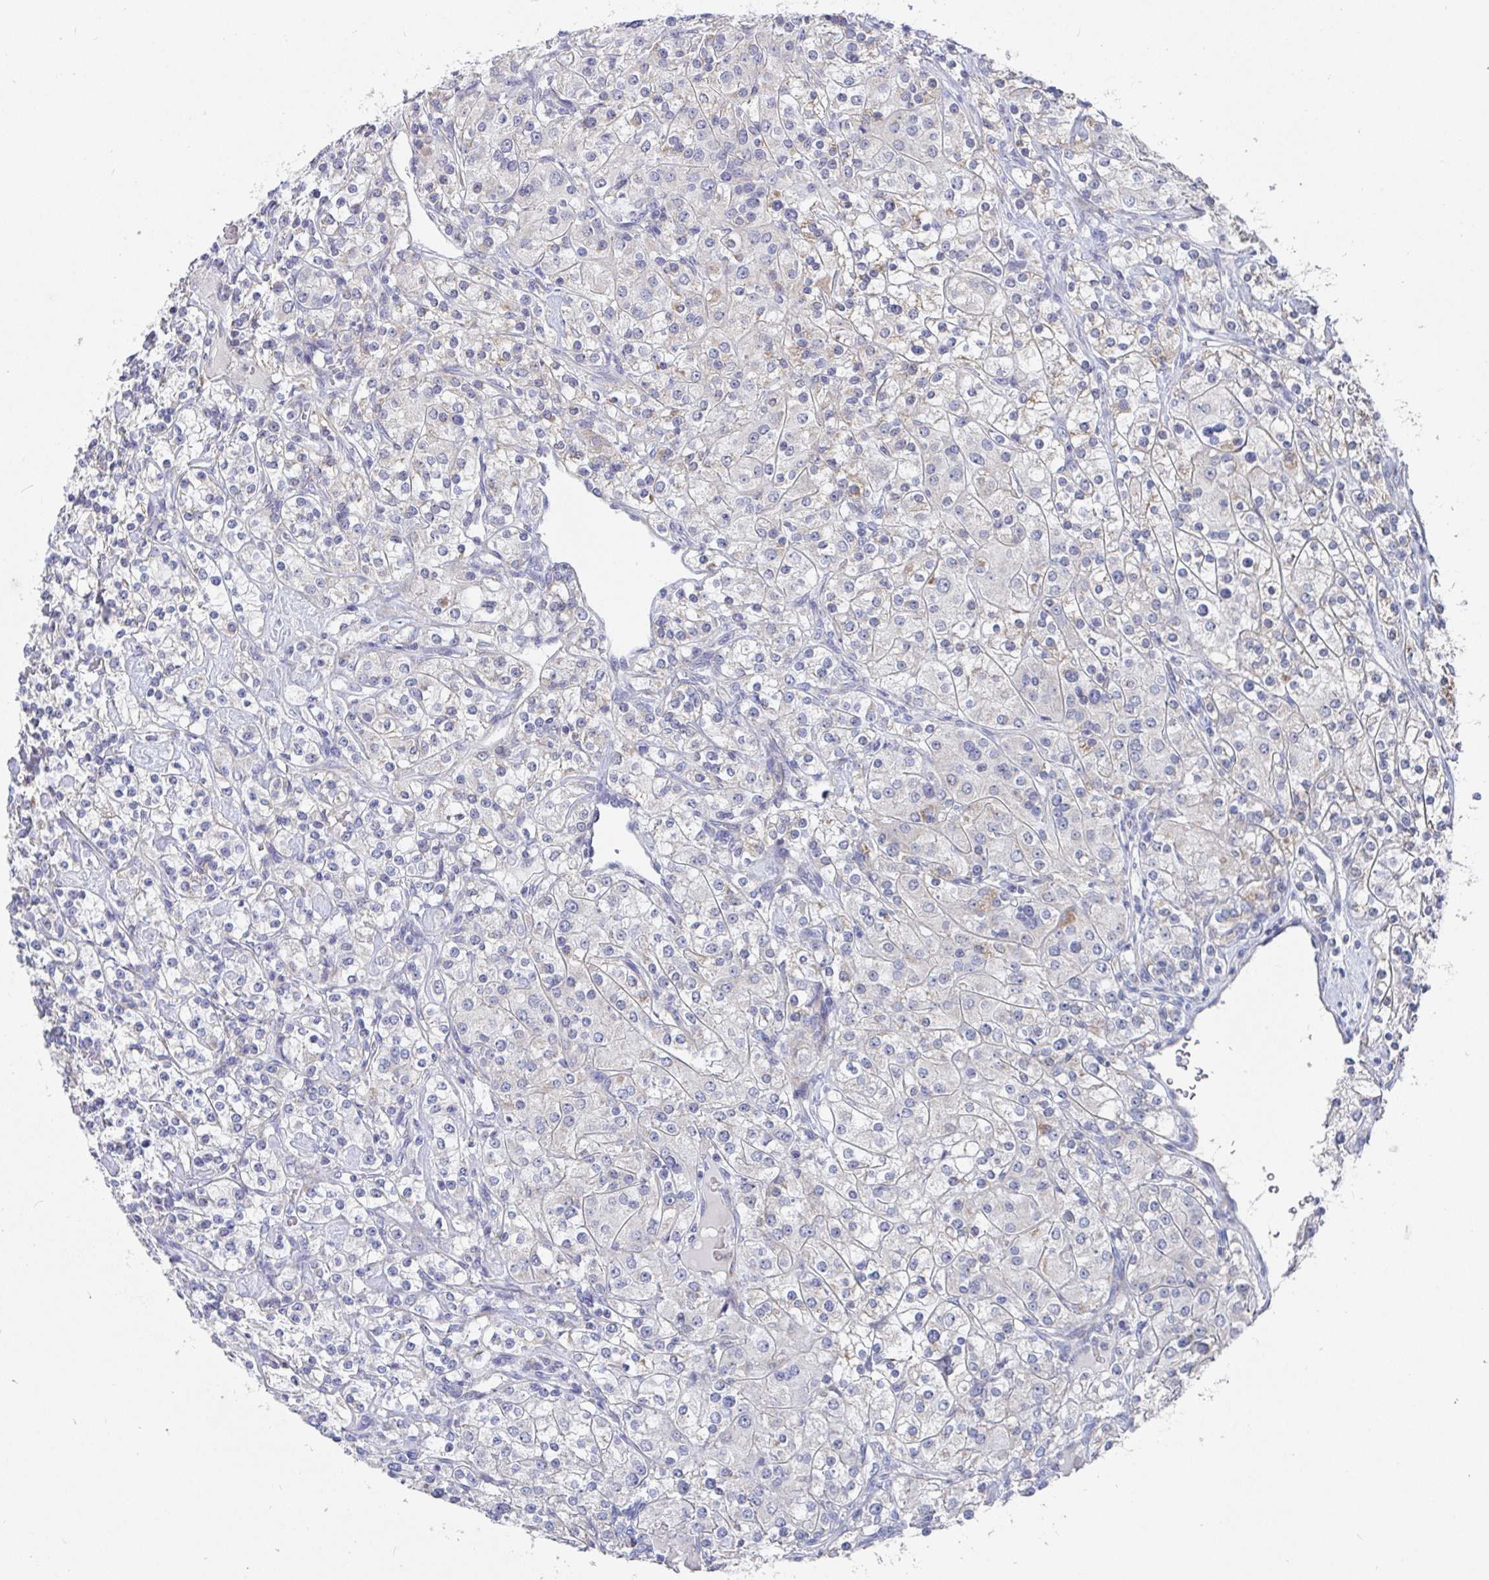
{"staining": {"intensity": "weak", "quantity": "<25%", "location": "cytoplasmic/membranous"}, "tissue": "renal cancer", "cell_type": "Tumor cells", "image_type": "cancer", "snomed": [{"axis": "morphology", "description": "Adenocarcinoma, NOS"}, {"axis": "topography", "description": "Kidney"}], "caption": "Immunohistochemistry (IHC) photomicrograph of adenocarcinoma (renal) stained for a protein (brown), which displays no expression in tumor cells.", "gene": "ATP5F1C", "patient": {"sex": "male", "age": 77}}